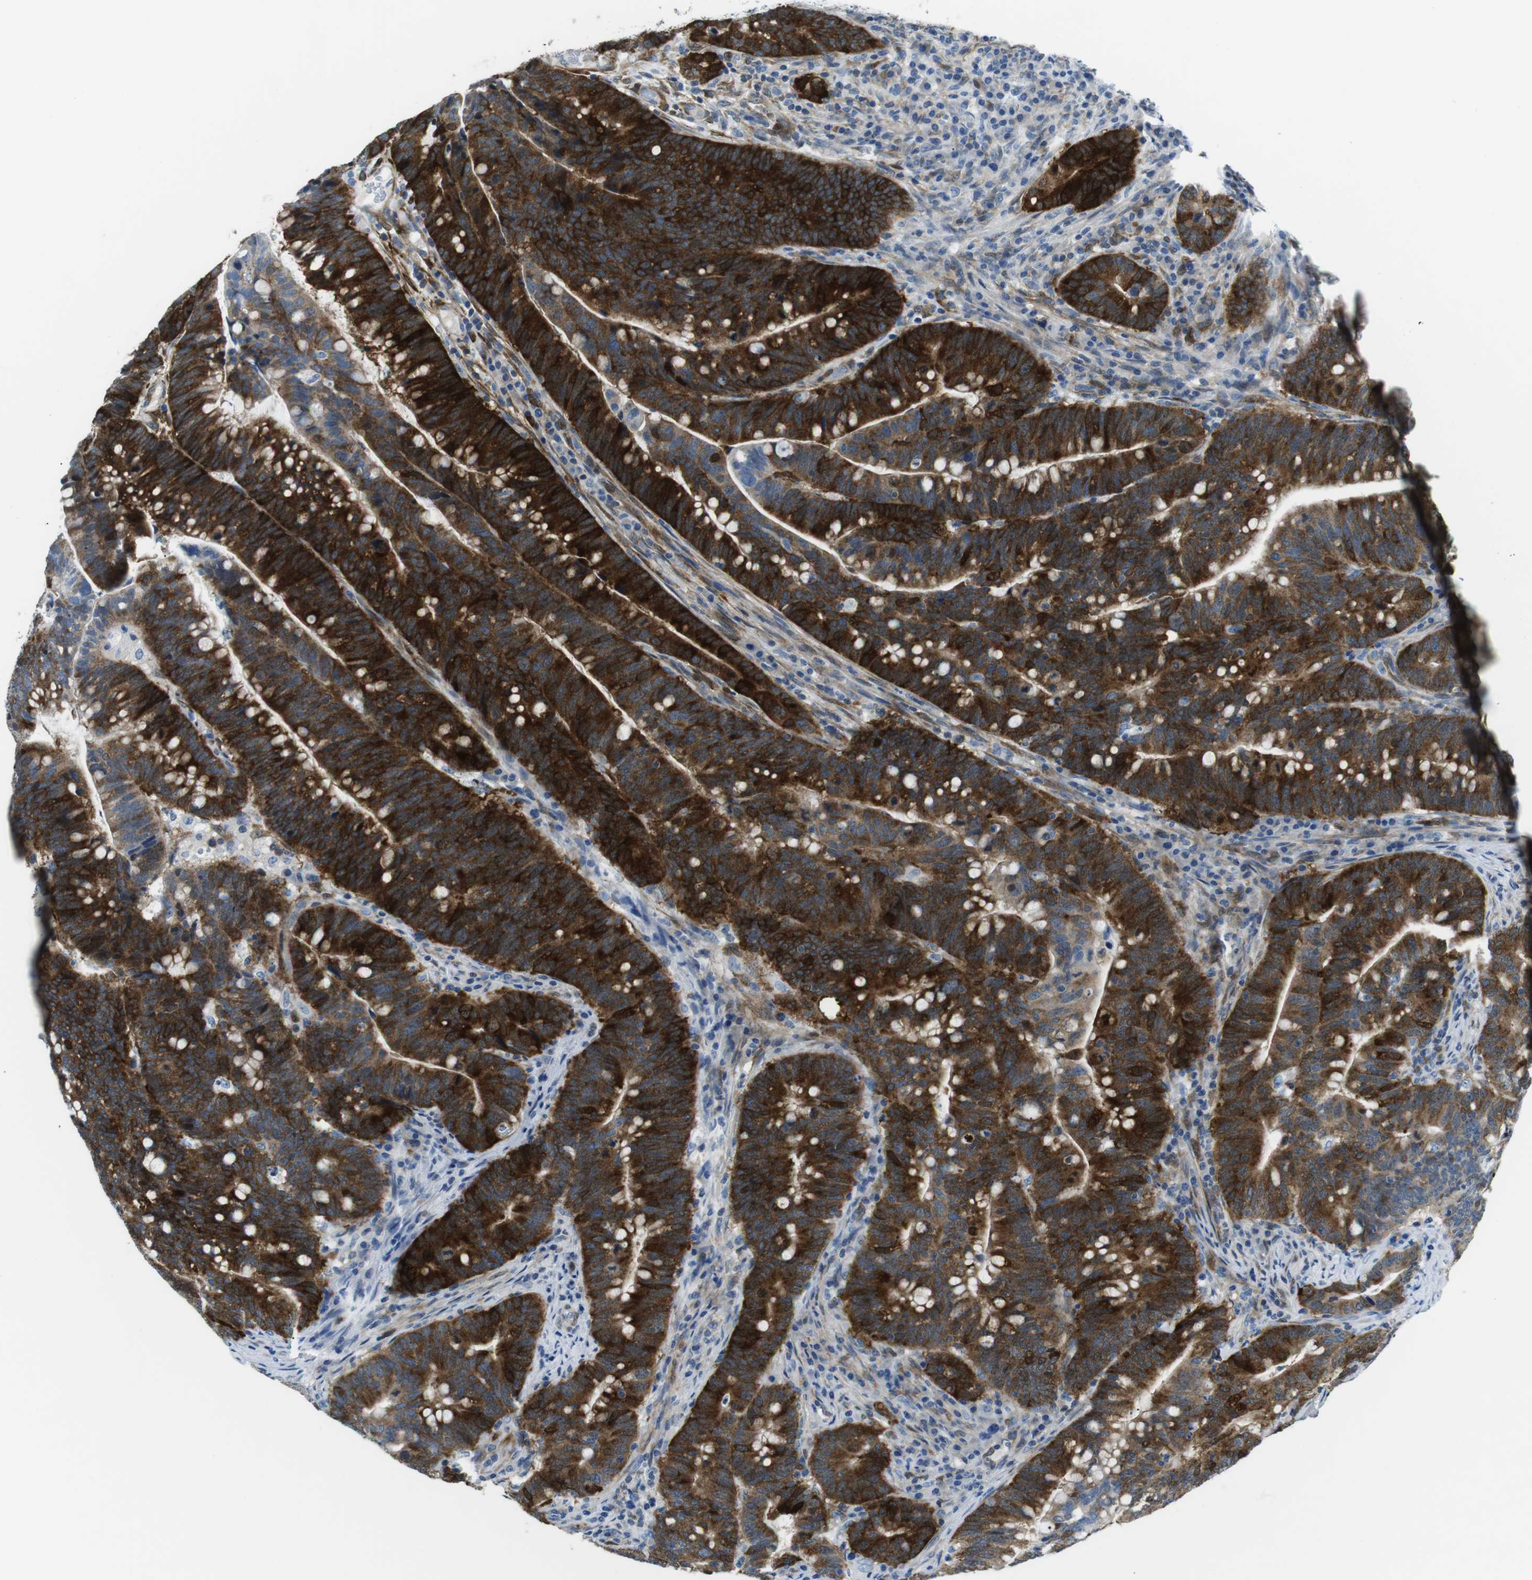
{"staining": {"intensity": "strong", "quantity": ">75%", "location": "cytoplasmic/membranous"}, "tissue": "colorectal cancer", "cell_type": "Tumor cells", "image_type": "cancer", "snomed": [{"axis": "morphology", "description": "Normal tissue, NOS"}, {"axis": "morphology", "description": "Adenocarcinoma, NOS"}, {"axis": "topography", "description": "Colon"}], "caption": "Immunohistochemistry (IHC) of human adenocarcinoma (colorectal) exhibits high levels of strong cytoplasmic/membranous positivity in approximately >75% of tumor cells.", "gene": "PHLDA1", "patient": {"sex": "female", "age": 66}}